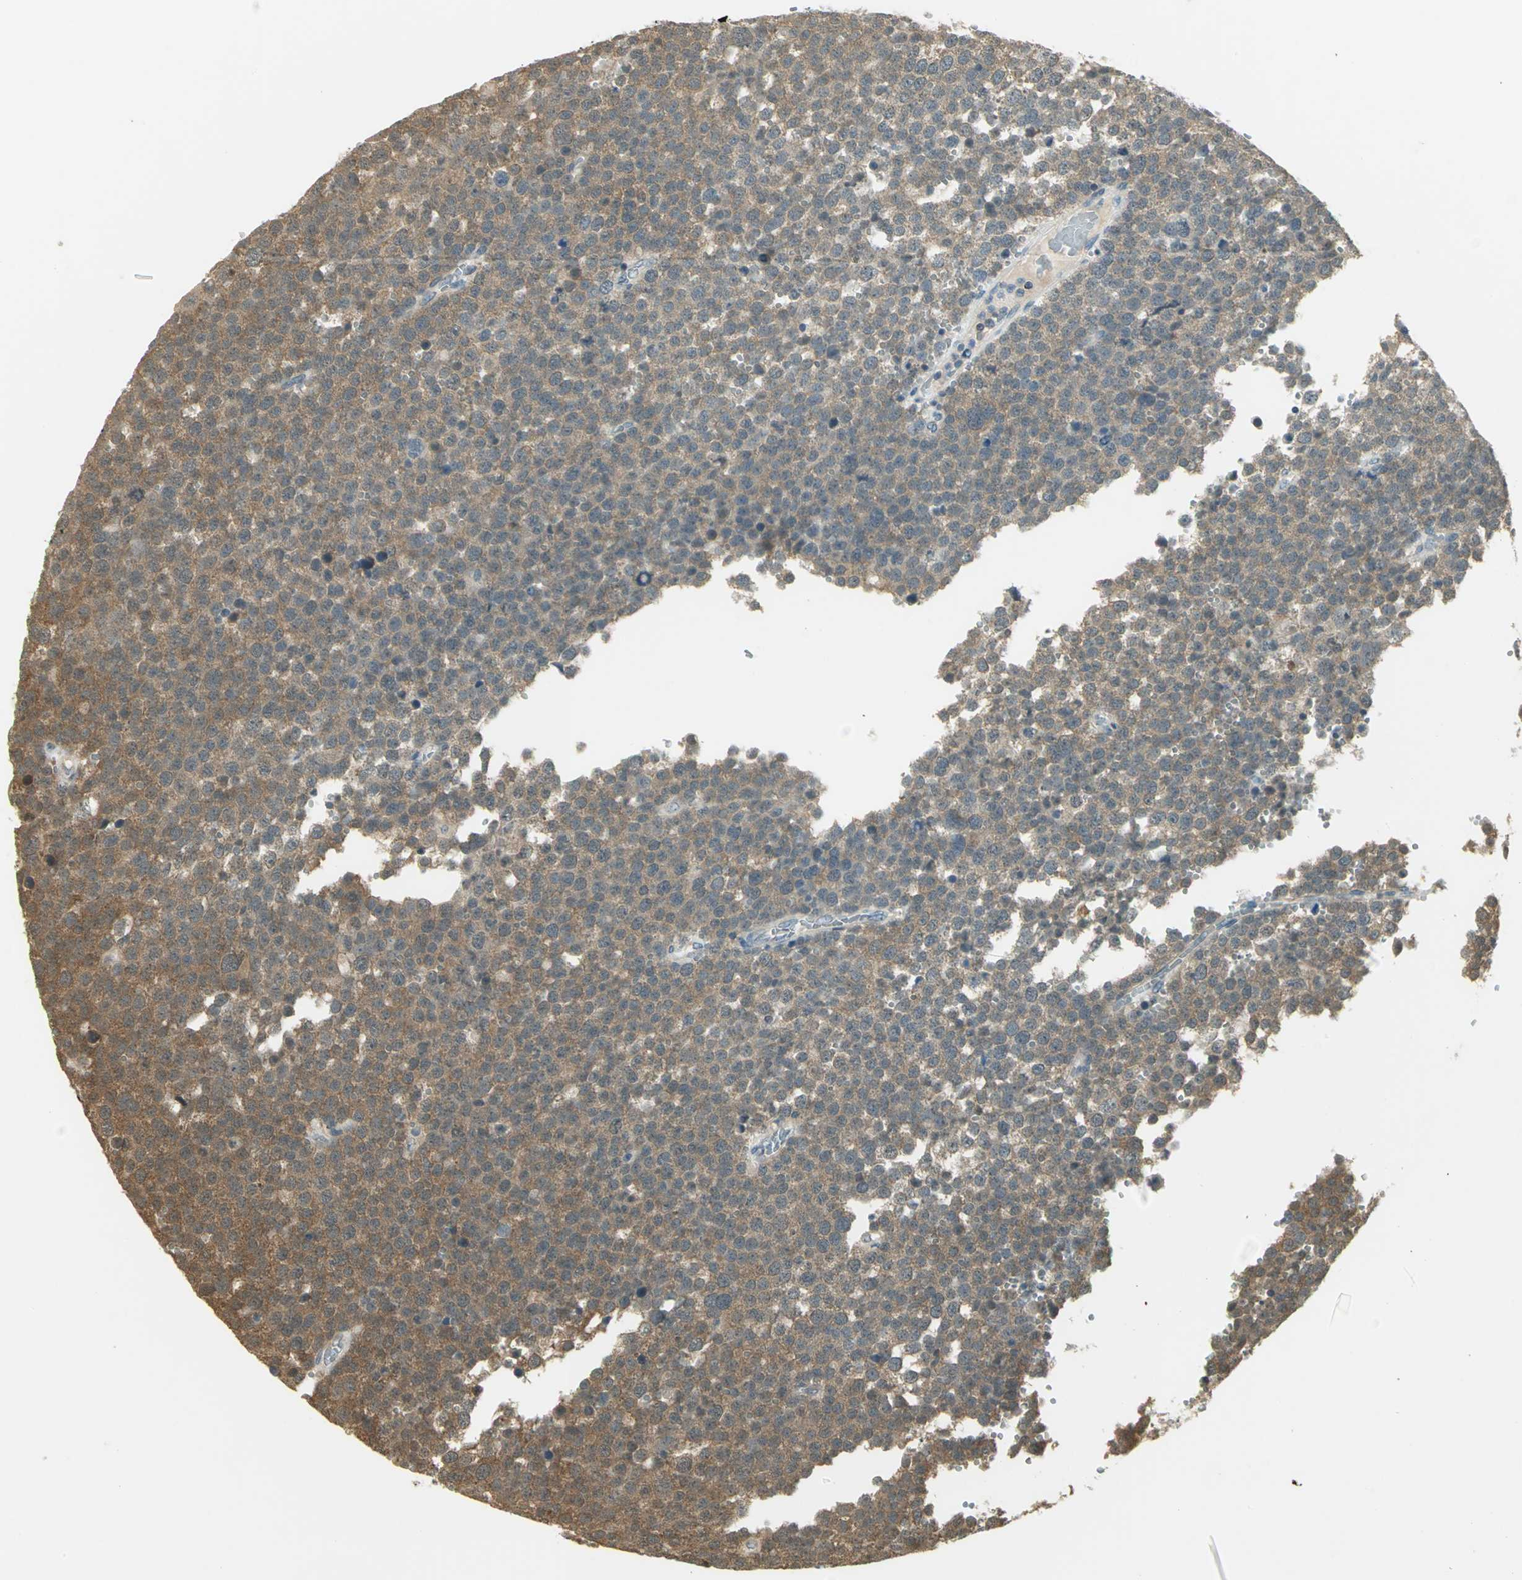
{"staining": {"intensity": "moderate", "quantity": ">75%", "location": "cytoplasmic/membranous"}, "tissue": "testis cancer", "cell_type": "Tumor cells", "image_type": "cancer", "snomed": [{"axis": "morphology", "description": "Seminoma, NOS"}, {"axis": "topography", "description": "Testis"}], "caption": "Protein staining demonstrates moderate cytoplasmic/membranous positivity in about >75% of tumor cells in testis cancer (seminoma). (DAB IHC, brown staining for protein, blue staining for nuclei).", "gene": "CDC34", "patient": {"sex": "male", "age": 71}}